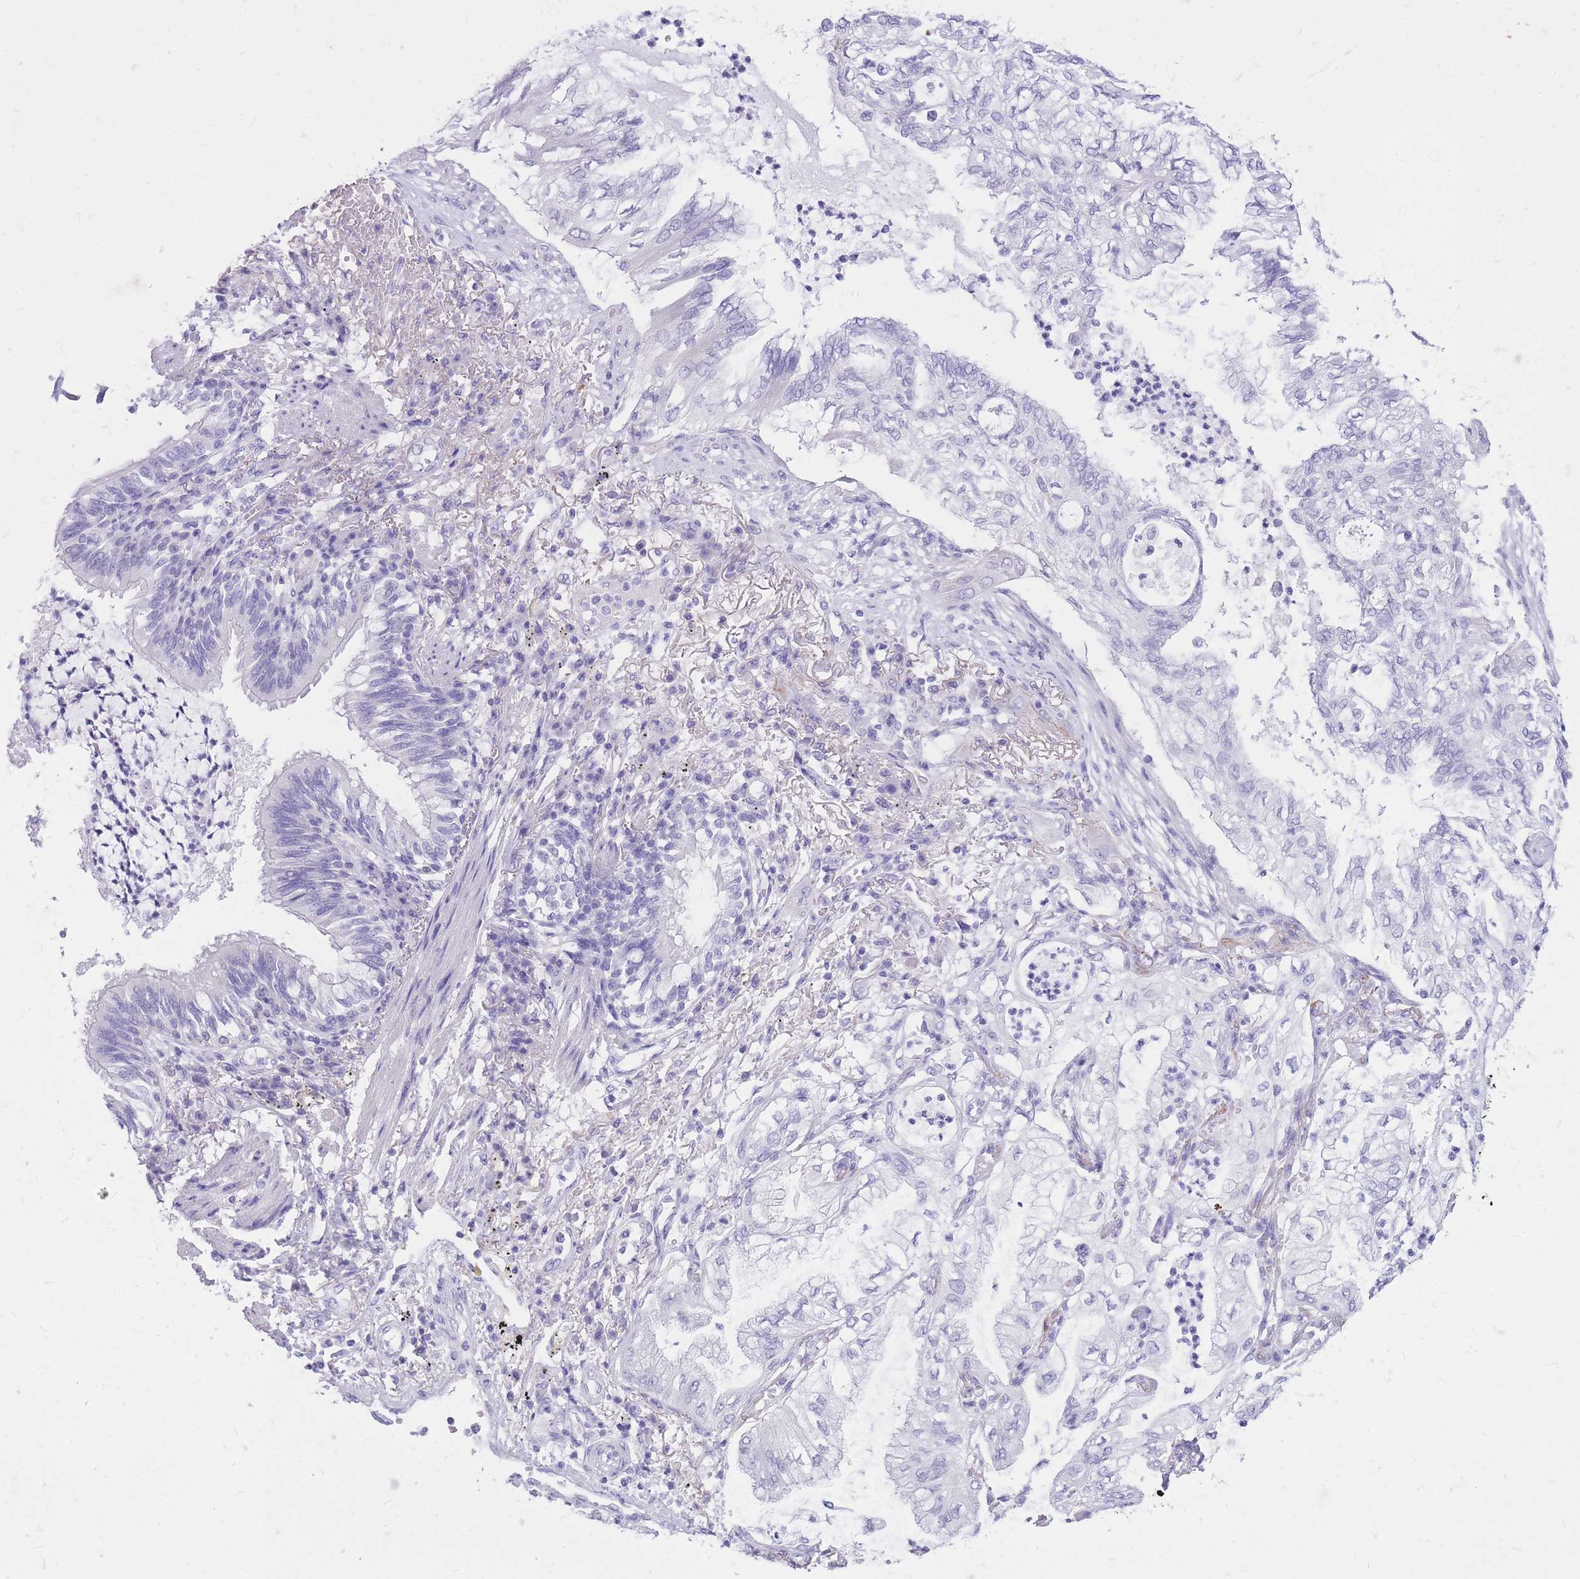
{"staining": {"intensity": "negative", "quantity": "none", "location": "none"}, "tissue": "lung cancer", "cell_type": "Tumor cells", "image_type": "cancer", "snomed": [{"axis": "morphology", "description": "Adenocarcinoma, NOS"}, {"axis": "topography", "description": "Lung"}], "caption": "There is no significant positivity in tumor cells of lung cancer (adenocarcinoma). Nuclei are stained in blue.", "gene": "CYP21A2", "patient": {"sex": "female", "age": 70}}